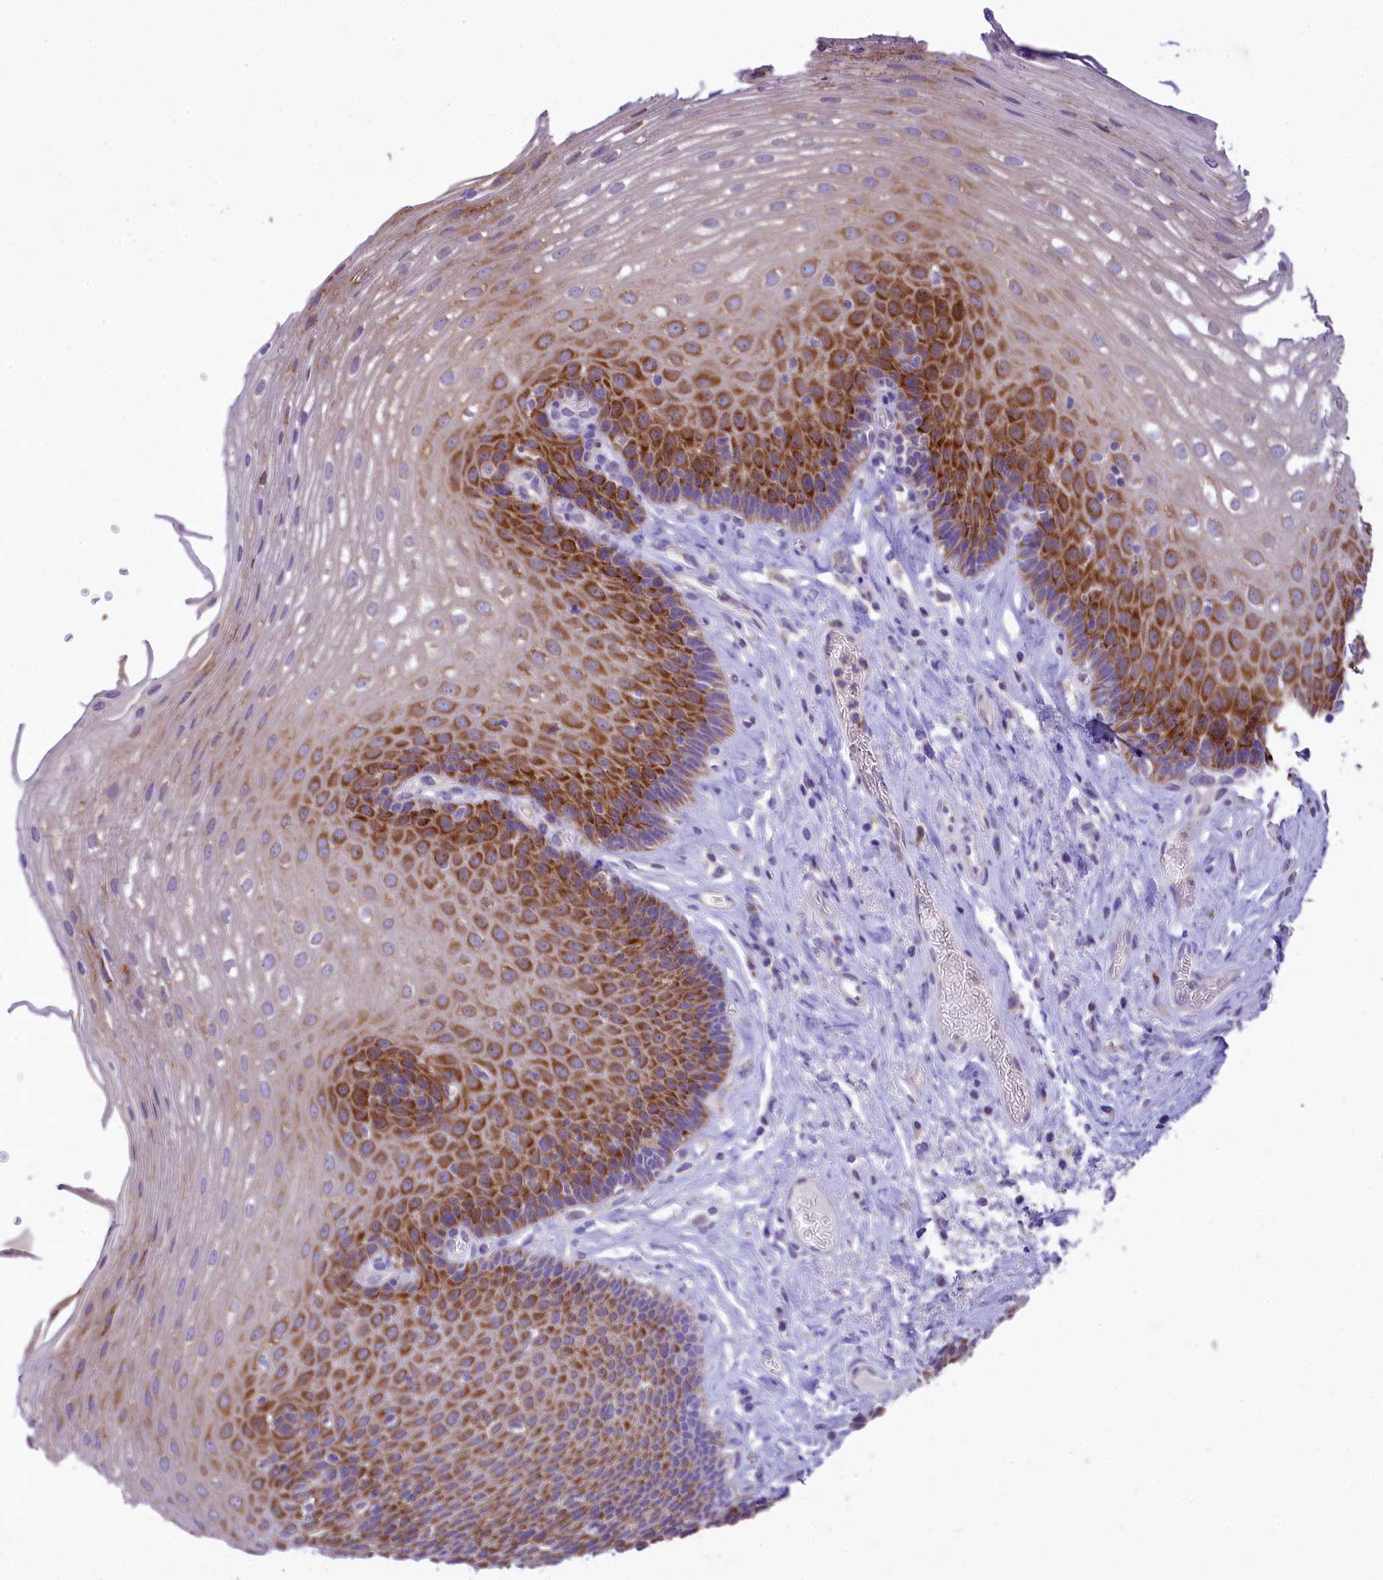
{"staining": {"intensity": "strong", "quantity": "25%-75%", "location": "cytoplasmic/membranous"}, "tissue": "esophagus", "cell_type": "Squamous epithelial cells", "image_type": "normal", "snomed": [{"axis": "morphology", "description": "Normal tissue, NOS"}, {"axis": "topography", "description": "Esophagus"}], "caption": "DAB (3,3'-diaminobenzidine) immunohistochemical staining of benign human esophagus demonstrates strong cytoplasmic/membranous protein positivity in about 25%-75% of squamous epithelial cells.", "gene": "LARP4", "patient": {"sex": "female", "age": 66}}